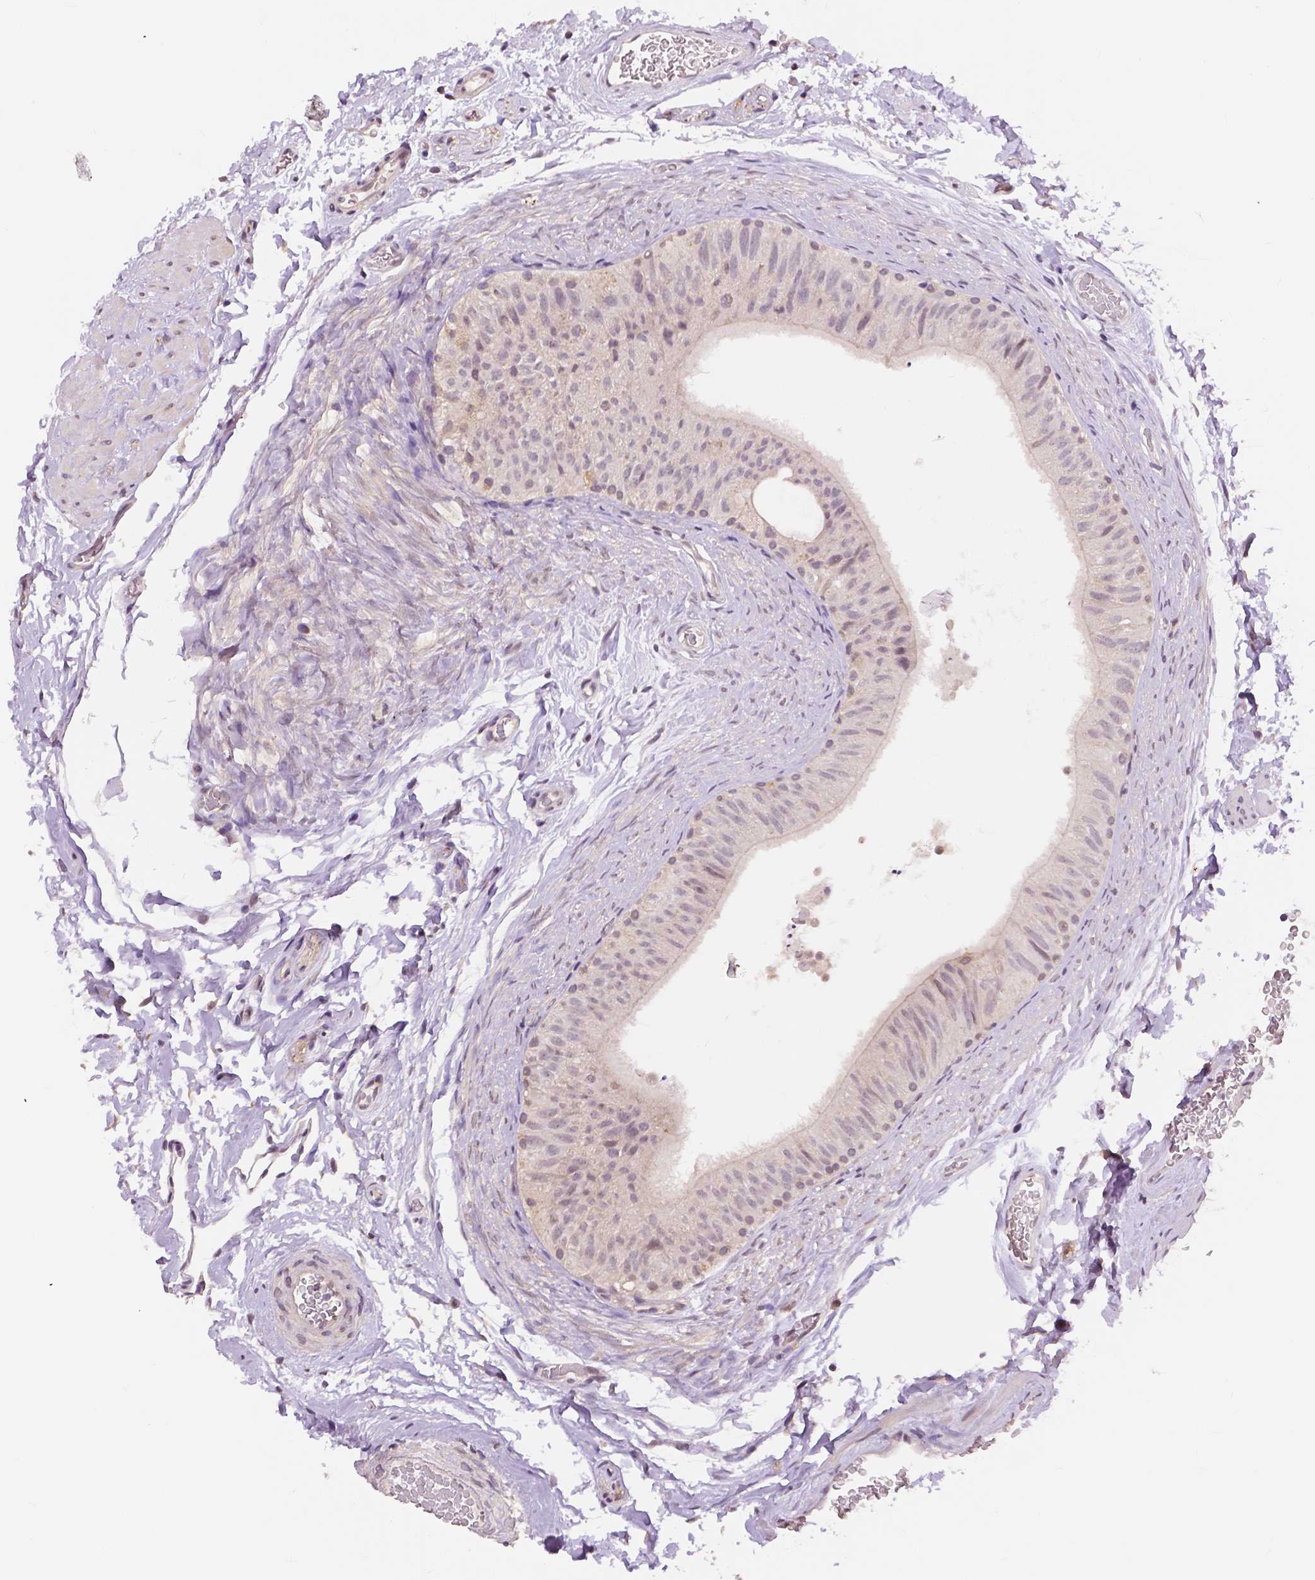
{"staining": {"intensity": "moderate", "quantity": "<25%", "location": "nuclear"}, "tissue": "epididymis", "cell_type": "Glandular cells", "image_type": "normal", "snomed": [{"axis": "morphology", "description": "Normal tissue, NOS"}, {"axis": "topography", "description": "Epididymis, spermatic cord, NOS"}, {"axis": "topography", "description": "Epididymis"}], "caption": "The immunohistochemical stain labels moderate nuclear positivity in glandular cells of benign epididymis.", "gene": "MAP1LC3B", "patient": {"sex": "male", "age": 31}}